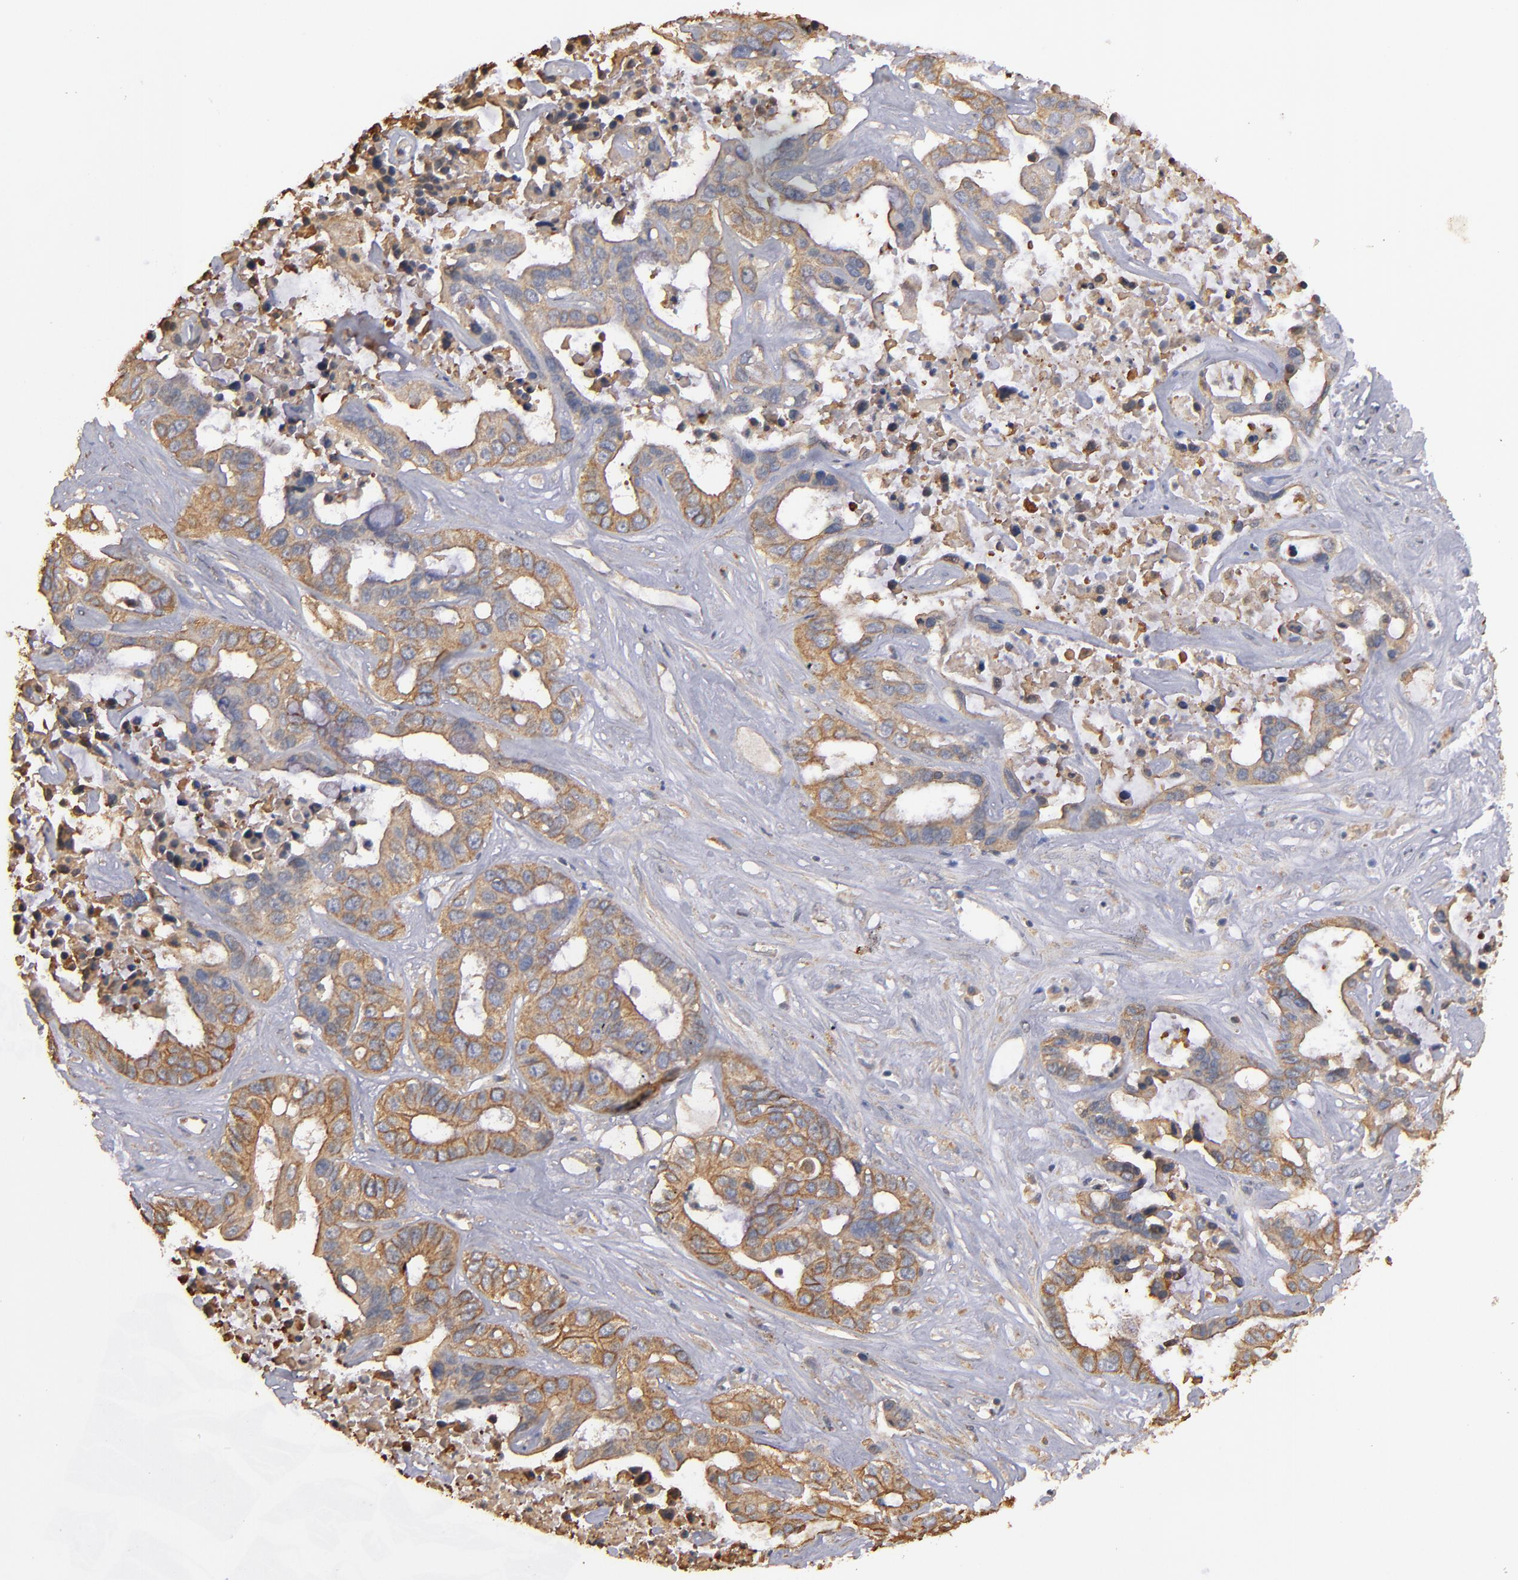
{"staining": {"intensity": "moderate", "quantity": ">75%", "location": "cytoplasmic/membranous"}, "tissue": "liver cancer", "cell_type": "Tumor cells", "image_type": "cancer", "snomed": [{"axis": "morphology", "description": "Cholangiocarcinoma"}, {"axis": "topography", "description": "Liver"}], "caption": "High-power microscopy captured an IHC image of liver cancer (cholangiocarcinoma), revealing moderate cytoplasmic/membranous positivity in about >75% of tumor cells.", "gene": "DMD", "patient": {"sex": "female", "age": 65}}